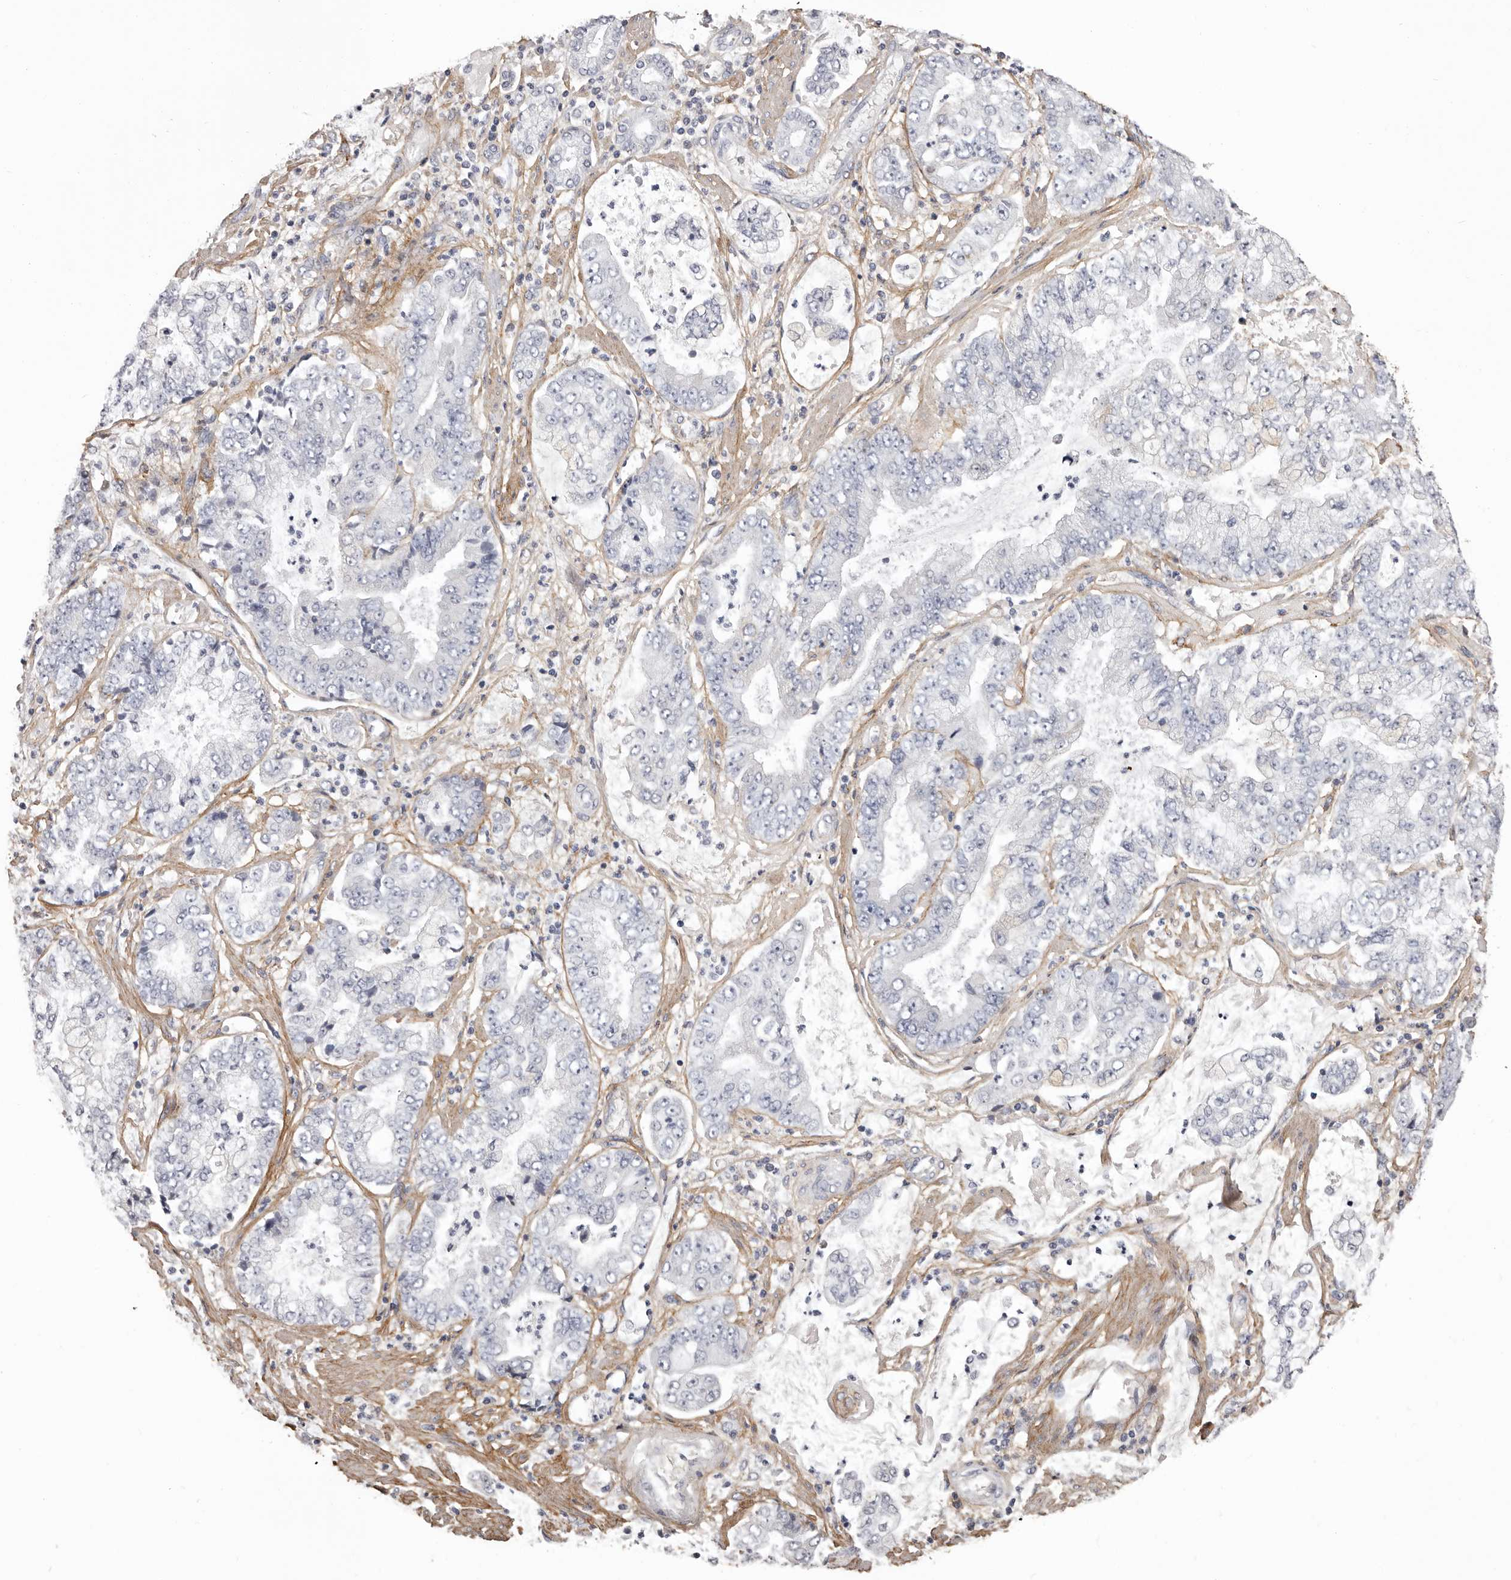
{"staining": {"intensity": "negative", "quantity": "none", "location": "none"}, "tissue": "stomach cancer", "cell_type": "Tumor cells", "image_type": "cancer", "snomed": [{"axis": "morphology", "description": "Adenocarcinoma, NOS"}, {"axis": "topography", "description": "Stomach"}], "caption": "Human stomach cancer stained for a protein using IHC reveals no staining in tumor cells.", "gene": "COL6A1", "patient": {"sex": "male", "age": 76}}